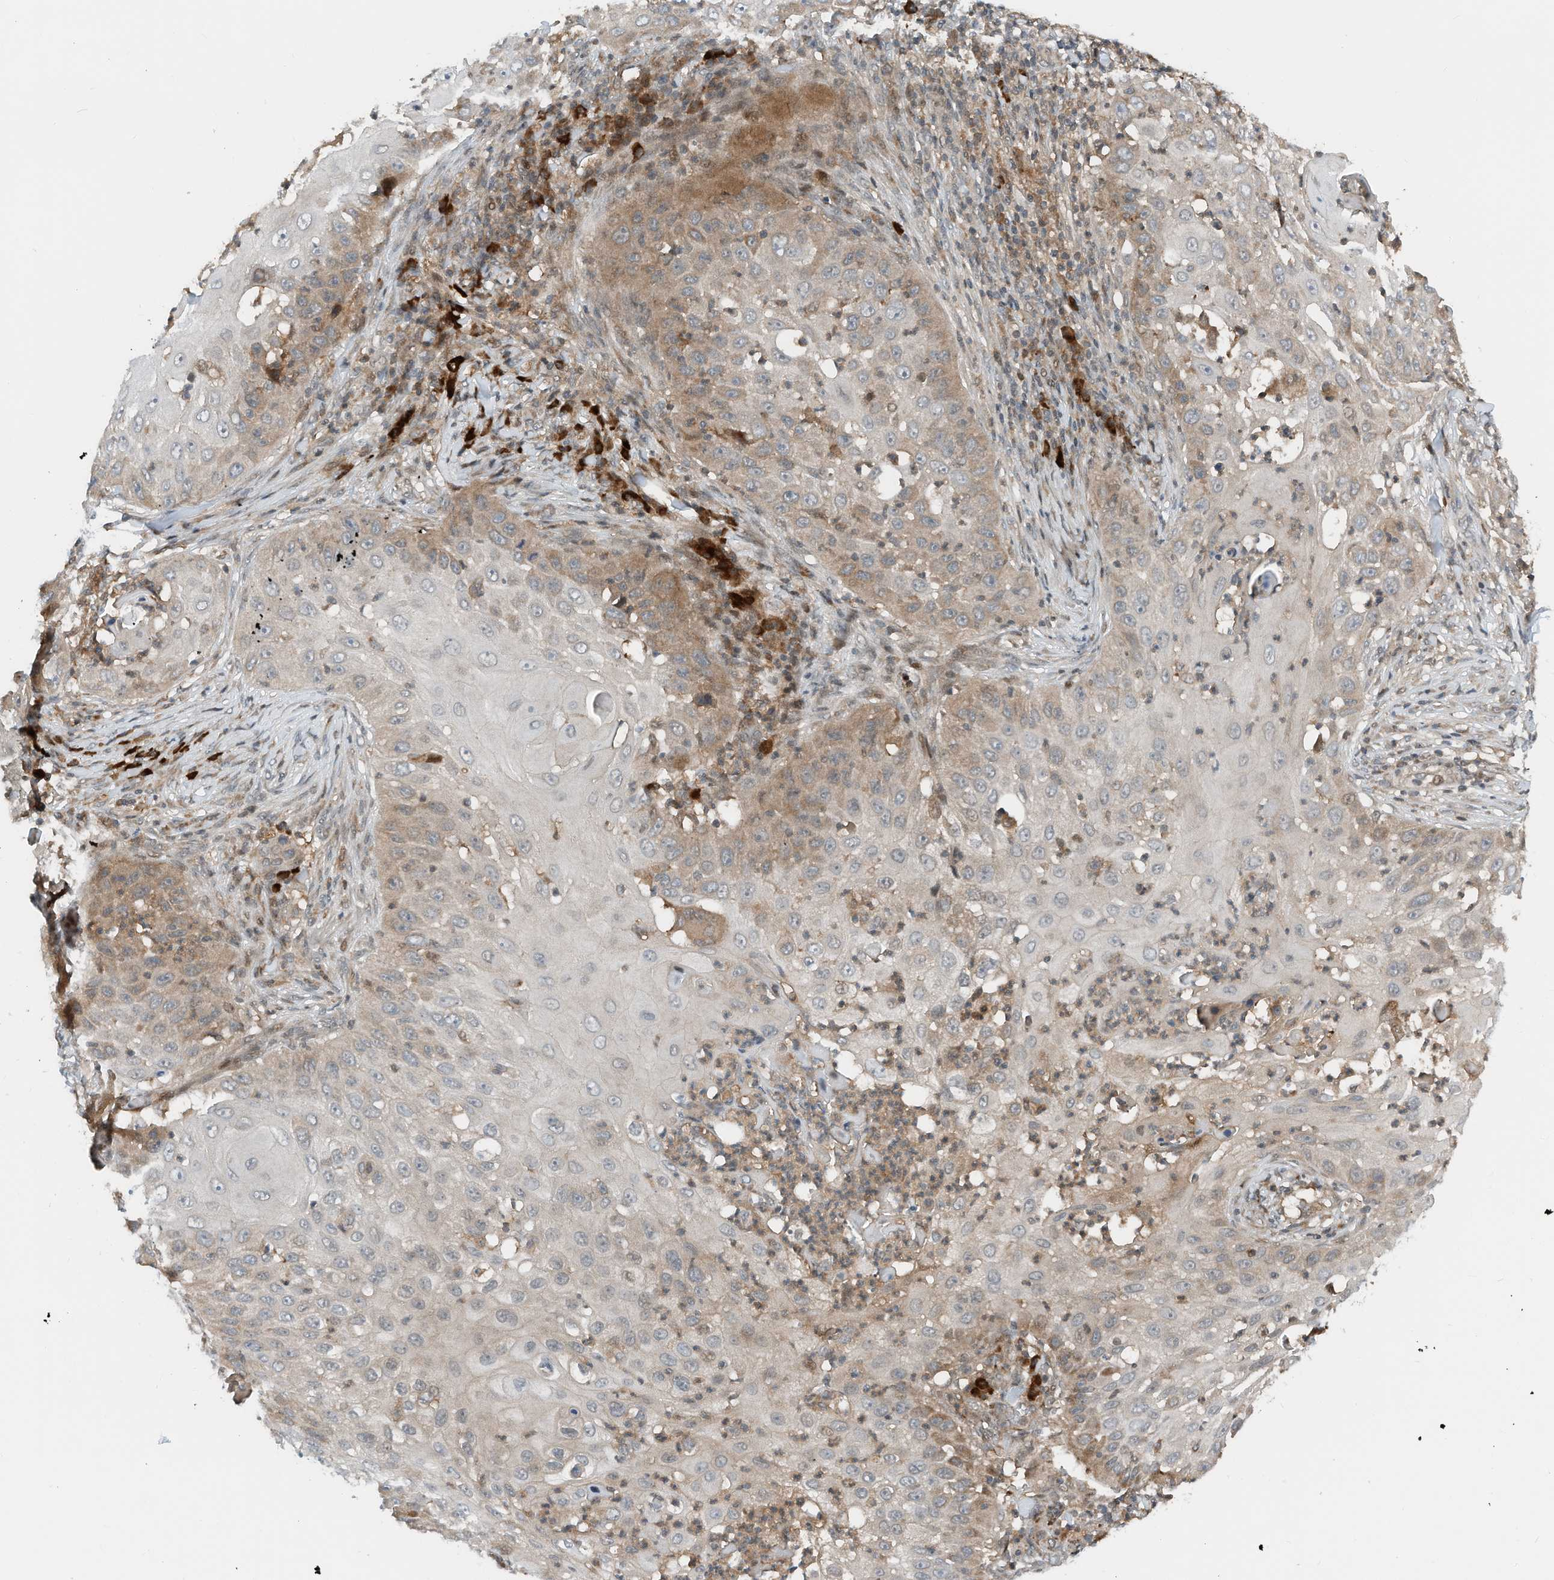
{"staining": {"intensity": "moderate", "quantity": "25%-75%", "location": "cytoplasmic/membranous"}, "tissue": "skin cancer", "cell_type": "Tumor cells", "image_type": "cancer", "snomed": [{"axis": "morphology", "description": "Squamous cell carcinoma, NOS"}, {"axis": "topography", "description": "Skin"}], "caption": "Human skin cancer (squamous cell carcinoma) stained with a protein marker reveals moderate staining in tumor cells.", "gene": "RMND1", "patient": {"sex": "female", "age": 44}}